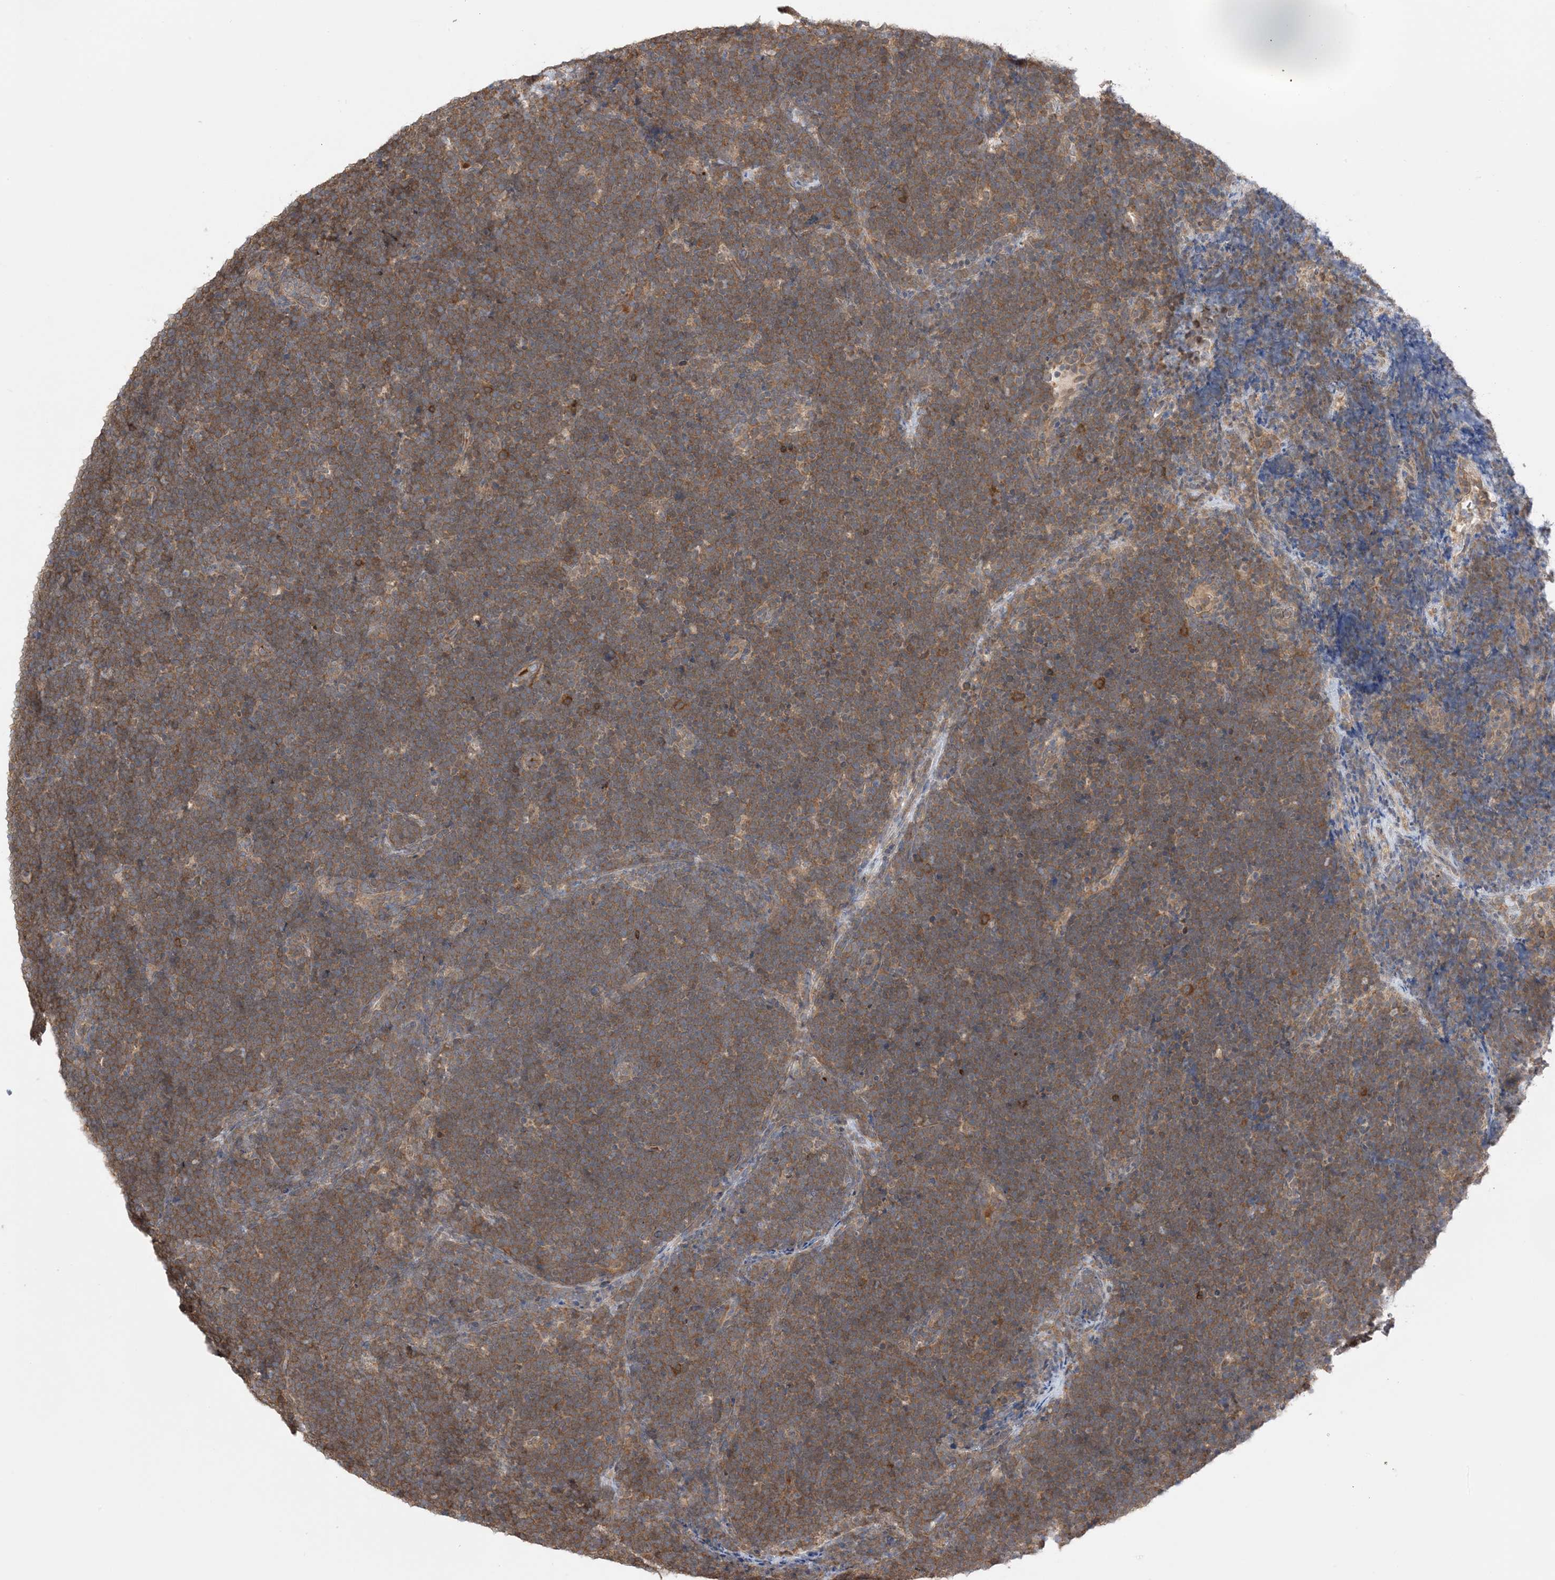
{"staining": {"intensity": "moderate", "quantity": ">75%", "location": "cytoplasmic/membranous"}, "tissue": "lymphoma", "cell_type": "Tumor cells", "image_type": "cancer", "snomed": [{"axis": "morphology", "description": "Malignant lymphoma, non-Hodgkin's type, High grade"}, {"axis": "topography", "description": "Lymph node"}], "caption": "Human malignant lymphoma, non-Hodgkin's type (high-grade) stained with a brown dye exhibits moderate cytoplasmic/membranous positive expression in approximately >75% of tumor cells.", "gene": "WDR26", "patient": {"sex": "male", "age": 13}}